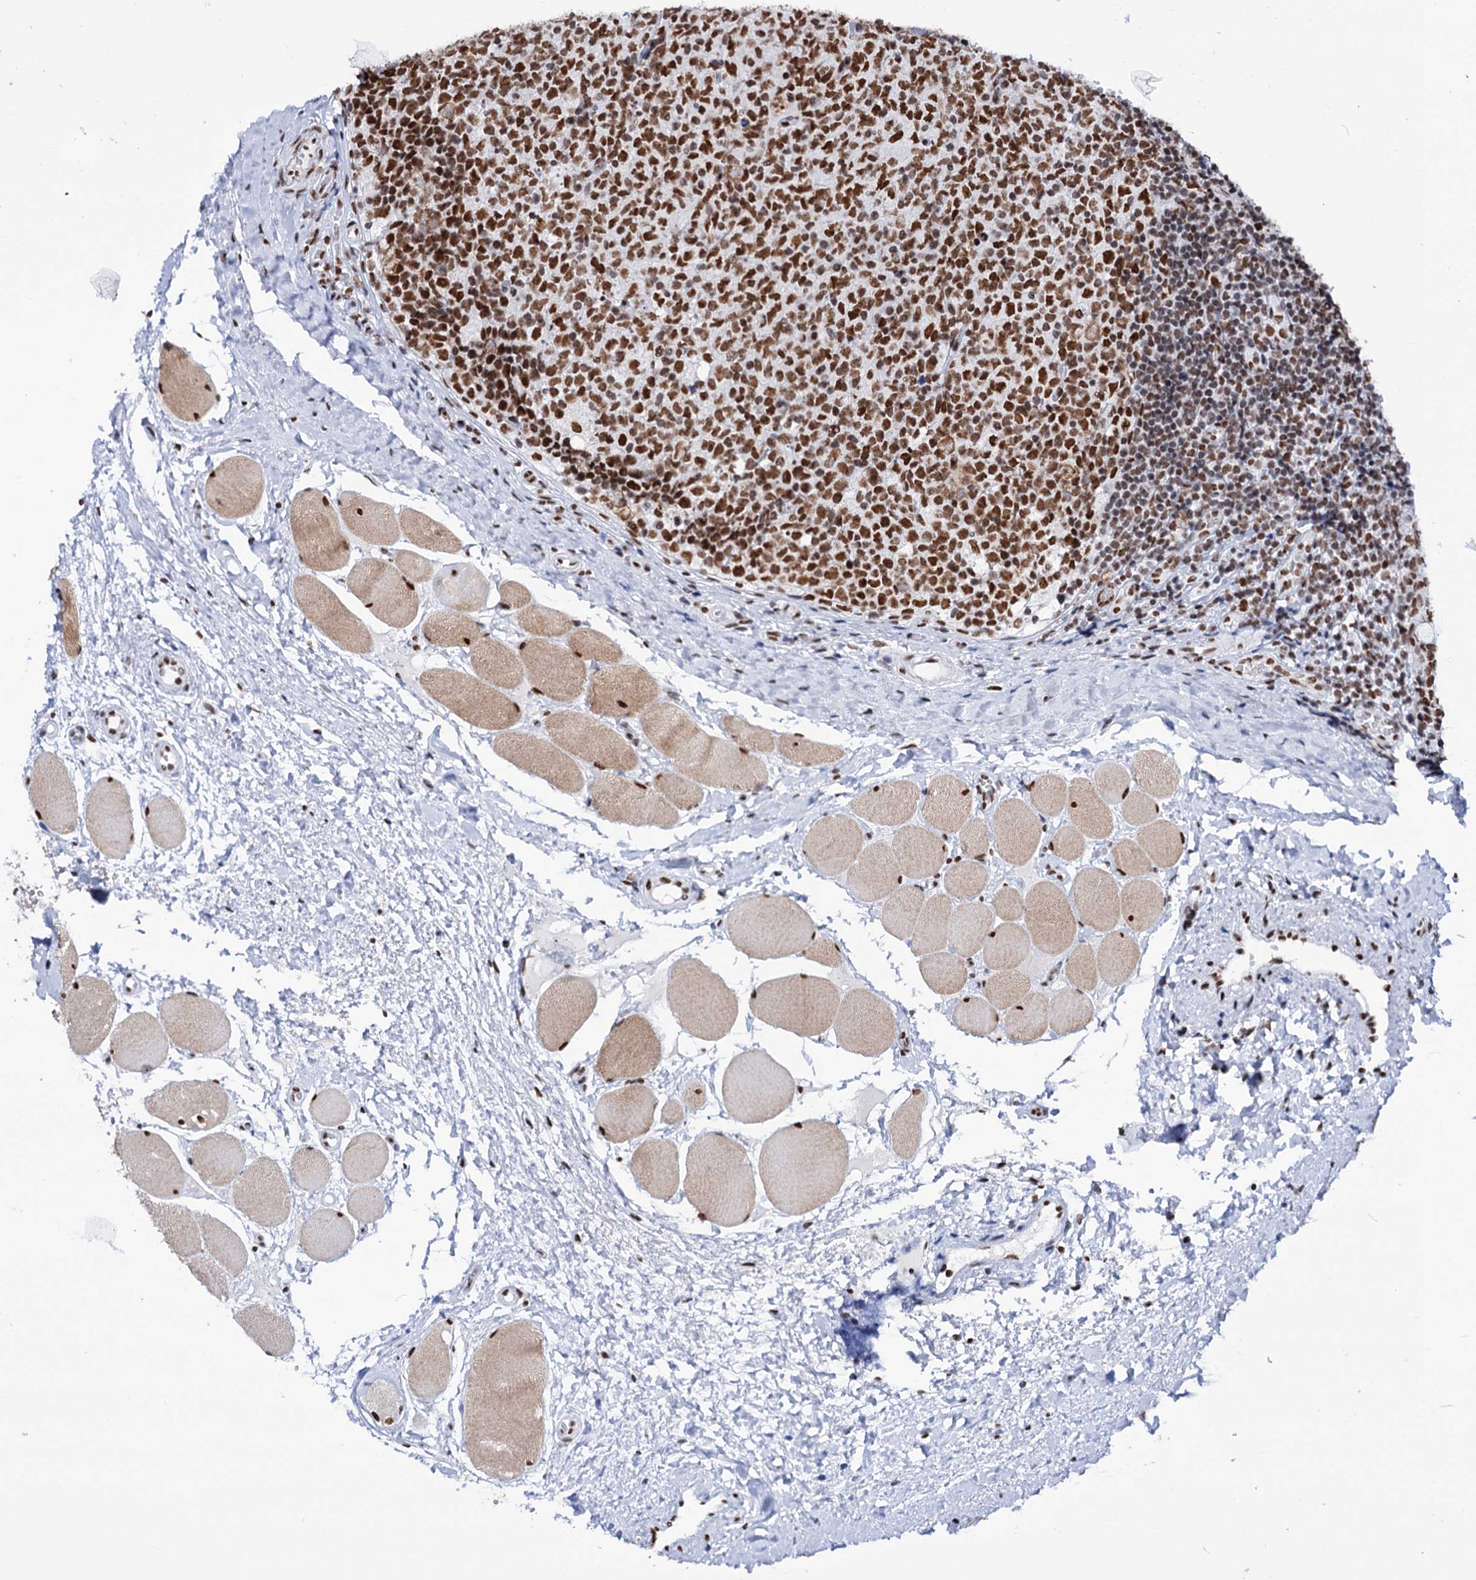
{"staining": {"intensity": "strong", "quantity": ">75%", "location": "nuclear"}, "tissue": "tonsil", "cell_type": "Germinal center cells", "image_type": "normal", "snomed": [{"axis": "morphology", "description": "Normal tissue, NOS"}, {"axis": "topography", "description": "Tonsil"}], "caption": "Germinal center cells display high levels of strong nuclear staining in approximately >75% of cells in unremarkable human tonsil. Using DAB (3,3'-diaminobenzidine) (brown) and hematoxylin (blue) stains, captured at high magnification using brightfield microscopy.", "gene": "MATR3", "patient": {"sex": "female", "age": 19}}